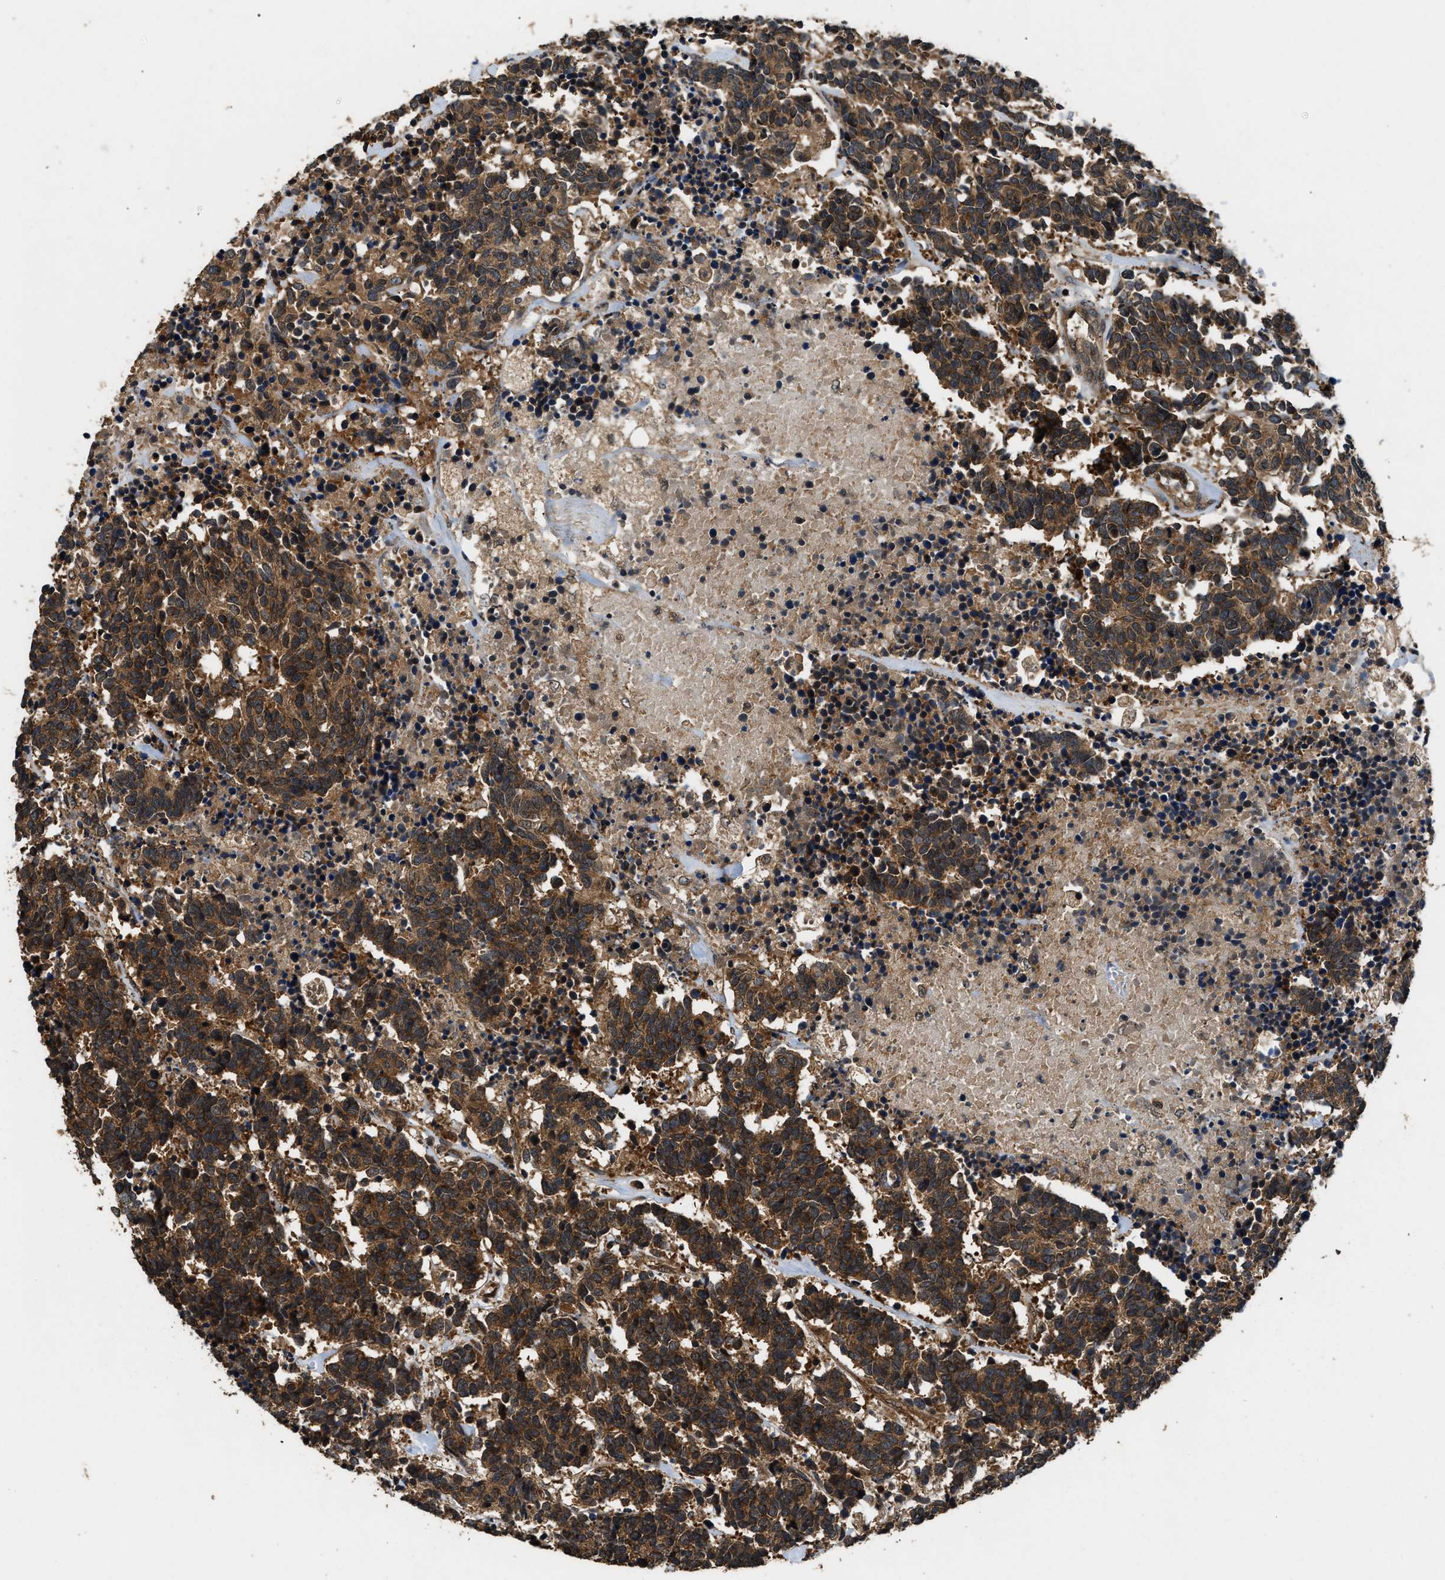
{"staining": {"intensity": "strong", "quantity": ">75%", "location": "cytoplasmic/membranous"}, "tissue": "carcinoid", "cell_type": "Tumor cells", "image_type": "cancer", "snomed": [{"axis": "morphology", "description": "Carcinoma, NOS"}, {"axis": "morphology", "description": "Carcinoid, malignant, NOS"}, {"axis": "topography", "description": "Urinary bladder"}], "caption": "Immunohistochemistry image of neoplastic tissue: human carcinoid (malignant) stained using IHC reveals high levels of strong protein expression localized specifically in the cytoplasmic/membranous of tumor cells, appearing as a cytoplasmic/membranous brown color.", "gene": "DNAJC2", "patient": {"sex": "male", "age": 57}}